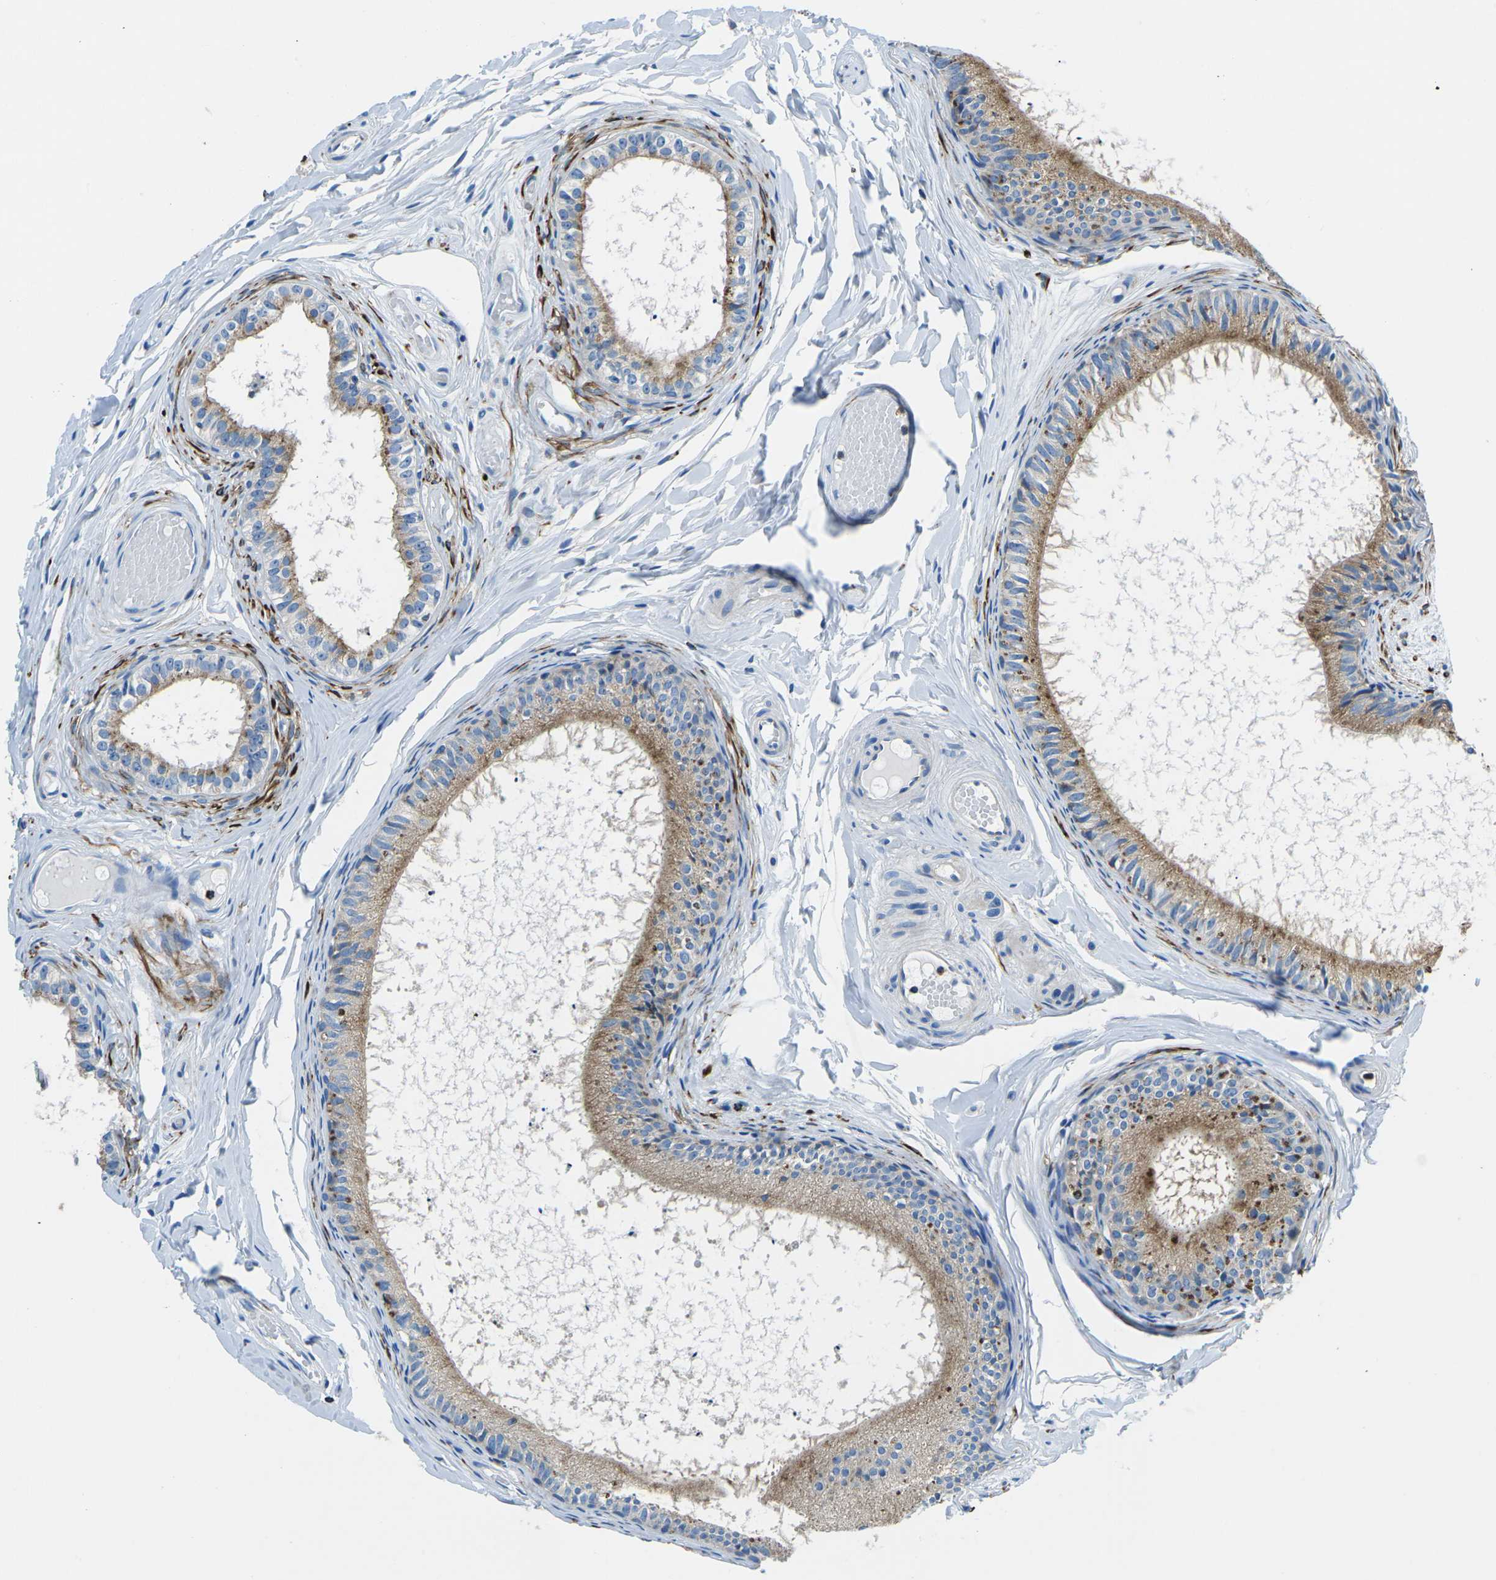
{"staining": {"intensity": "weak", "quantity": ">75%", "location": "cytoplasmic/membranous"}, "tissue": "epididymis", "cell_type": "Glandular cells", "image_type": "normal", "snomed": [{"axis": "morphology", "description": "Normal tissue, NOS"}, {"axis": "topography", "description": "Epididymis"}], "caption": "This is an image of immunohistochemistry (IHC) staining of unremarkable epididymis, which shows weak staining in the cytoplasmic/membranous of glandular cells.", "gene": "MC4R", "patient": {"sex": "male", "age": 46}}